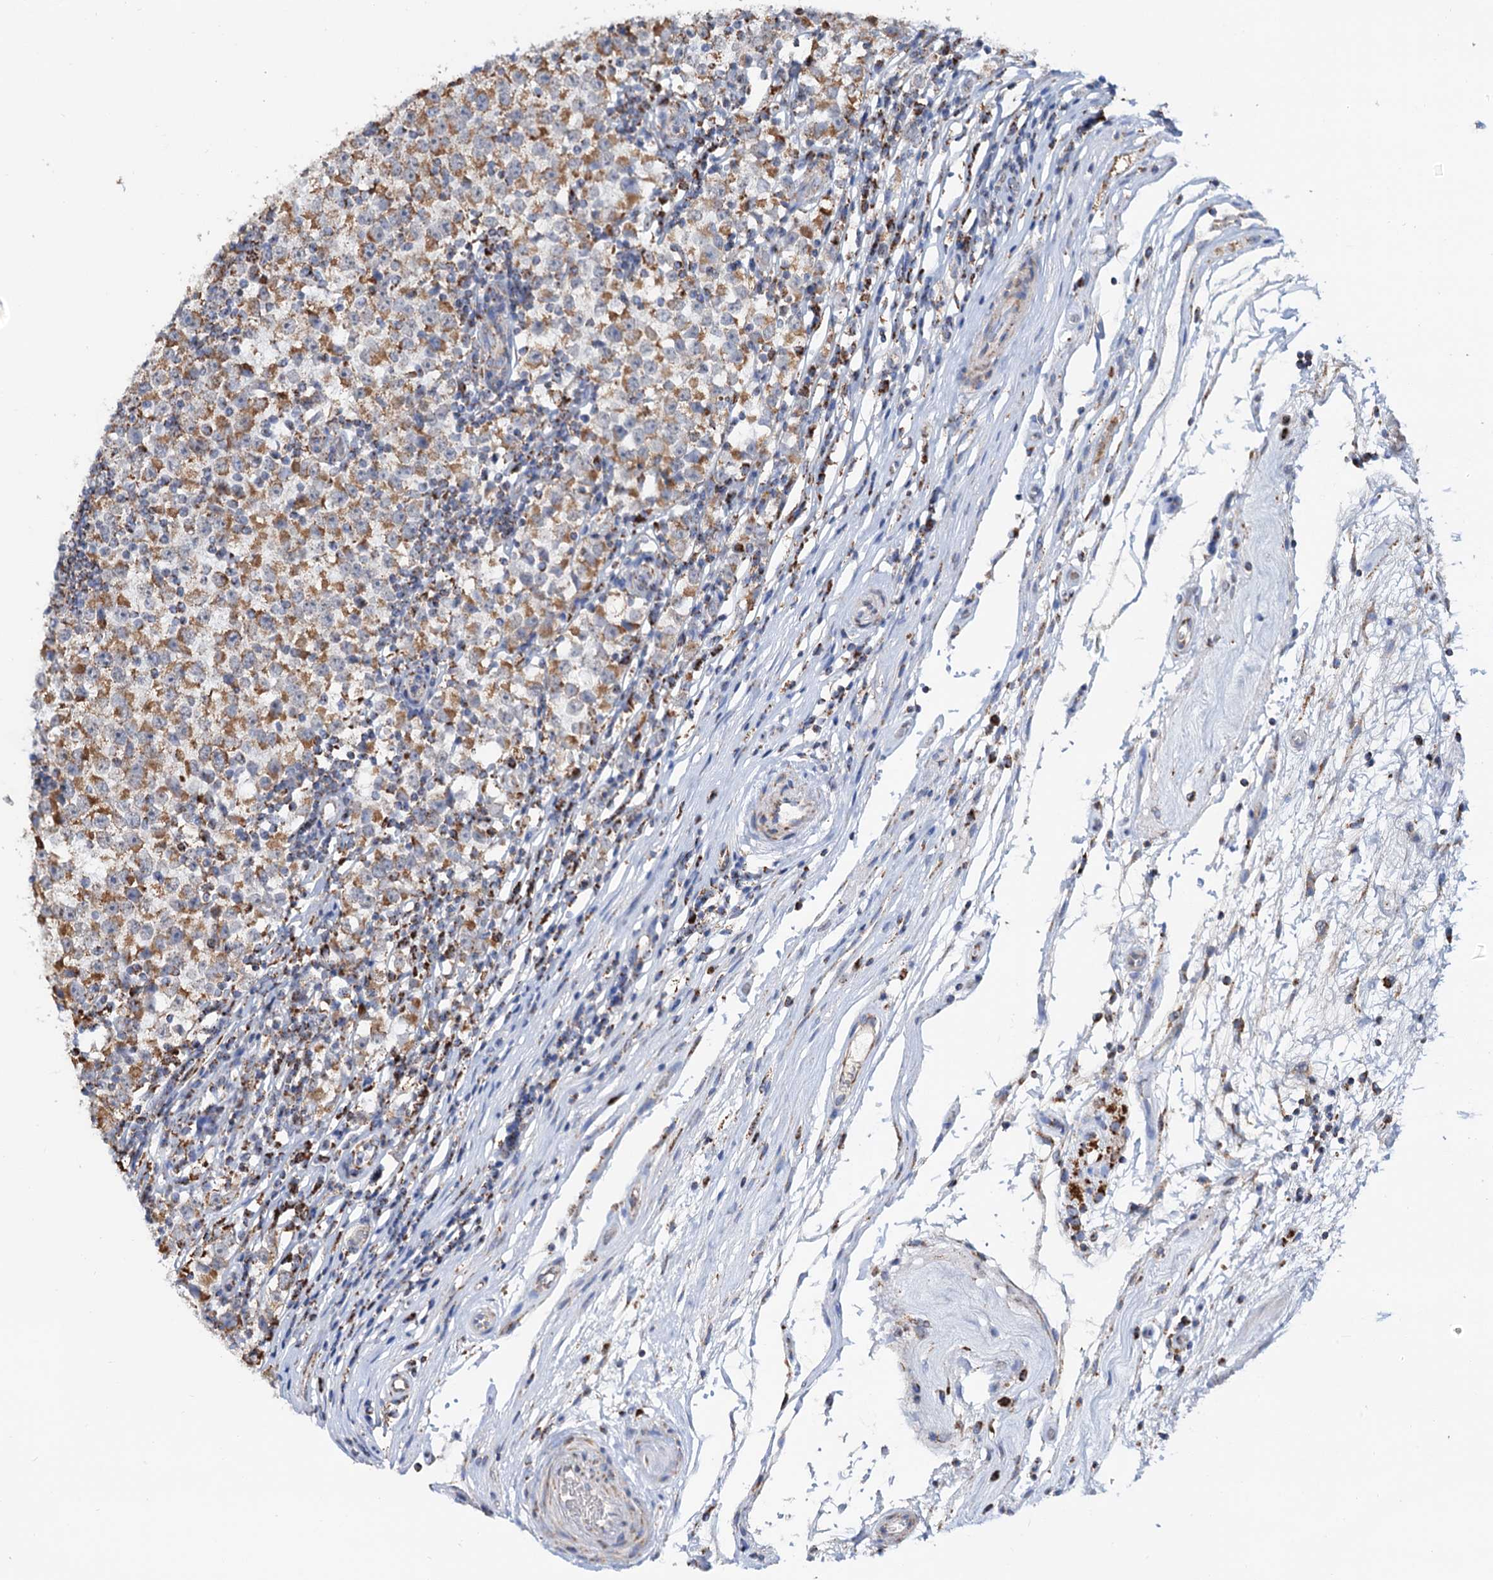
{"staining": {"intensity": "moderate", "quantity": ">75%", "location": "cytoplasmic/membranous"}, "tissue": "testis cancer", "cell_type": "Tumor cells", "image_type": "cancer", "snomed": [{"axis": "morphology", "description": "Seminoma, NOS"}, {"axis": "topography", "description": "Testis"}], "caption": "A medium amount of moderate cytoplasmic/membranous expression is seen in approximately >75% of tumor cells in seminoma (testis) tissue.", "gene": "C2CD3", "patient": {"sex": "male", "age": 65}}